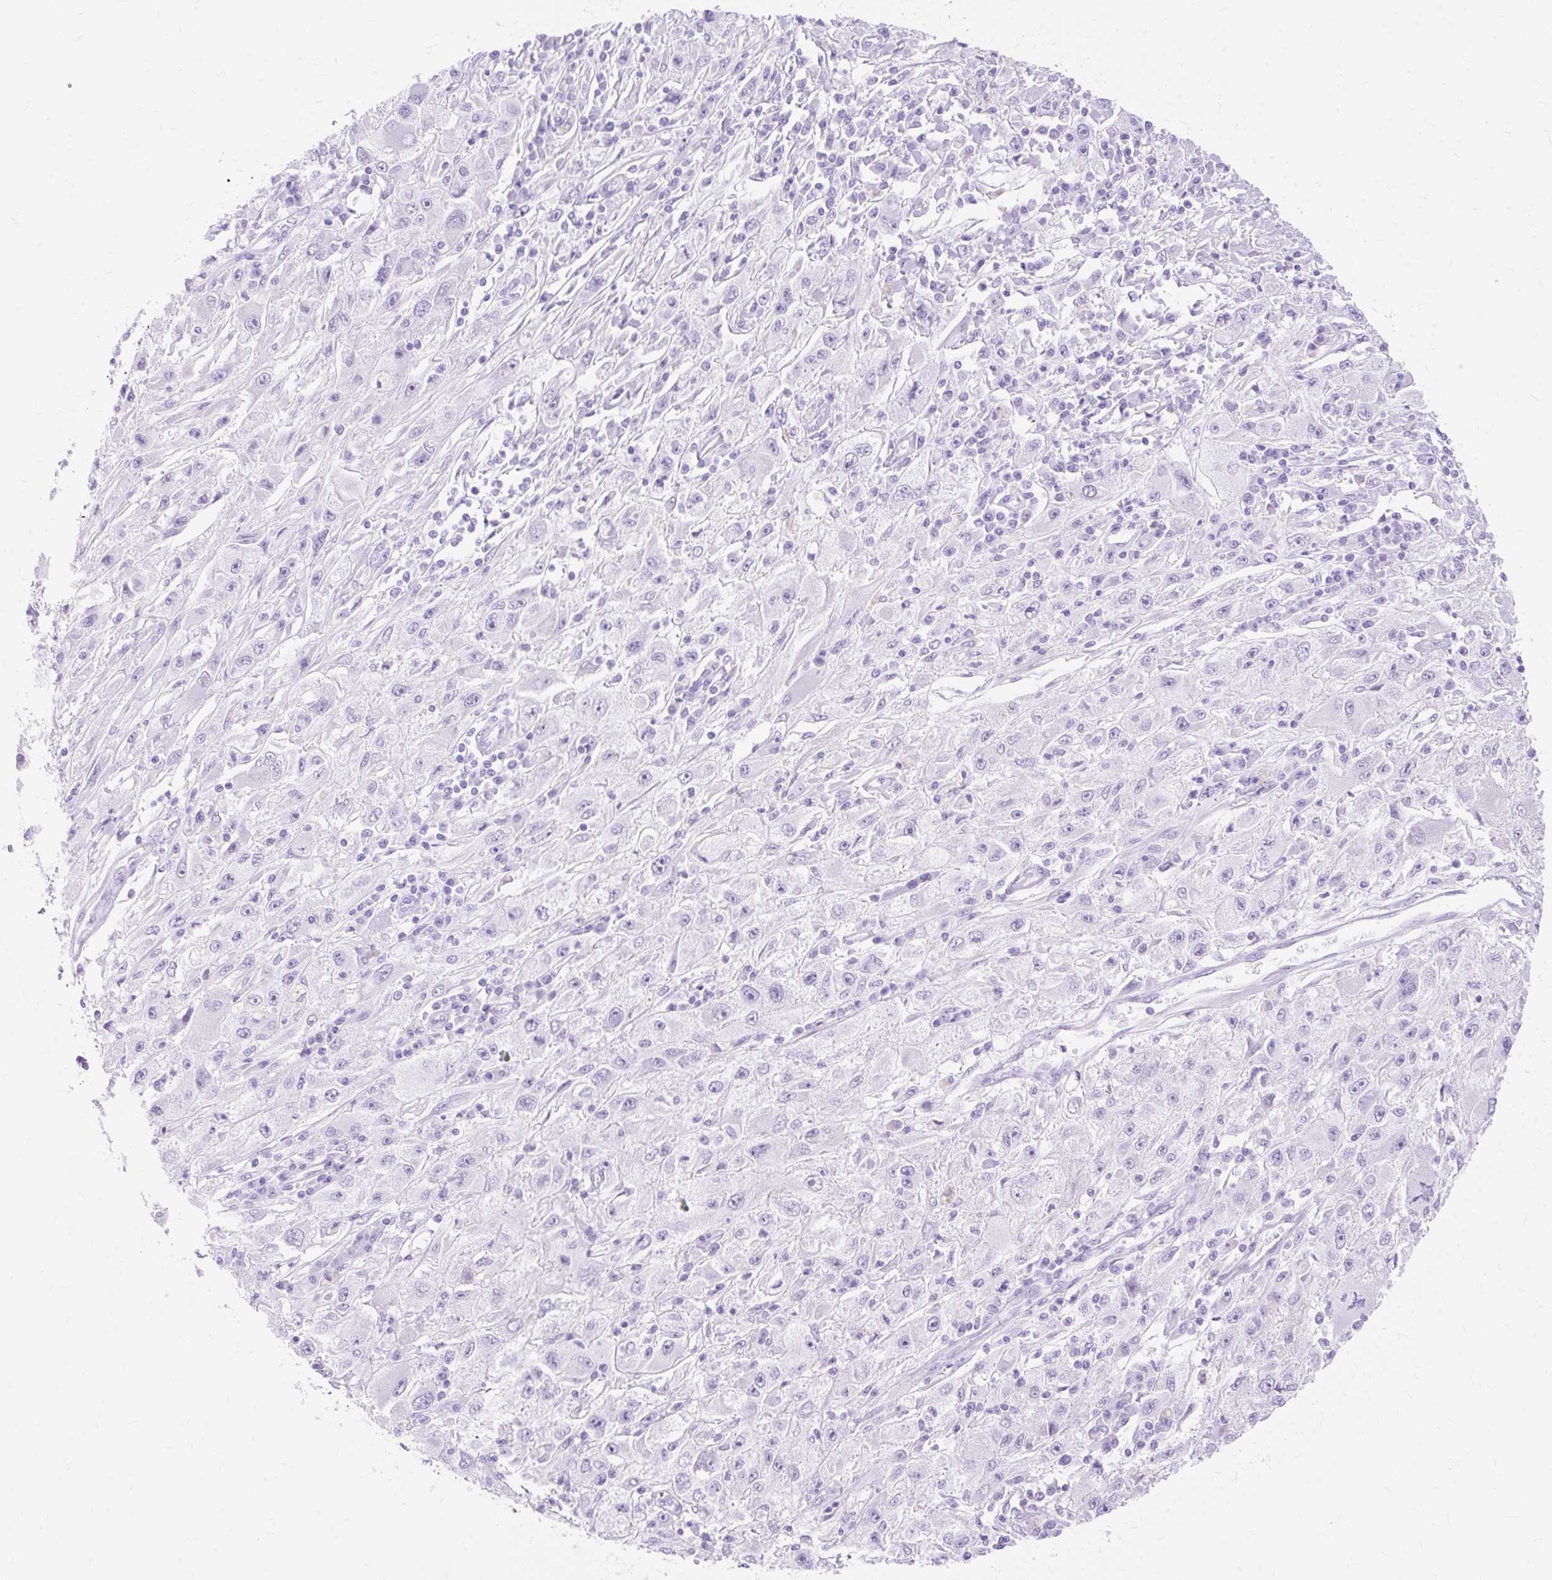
{"staining": {"intensity": "negative", "quantity": "none", "location": "none"}, "tissue": "melanoma", "cell_type": "Tumor cells", "image_type": "cancer", "snomed": [{"axis": "morphology", "description": "Malignant melanoma, Metastatic site"}, {"axis": "topography", "description": "Skin"}], "caption": "There is no significant positivity in tumor cells of melanoma. The staining was performed using DAB (3,3'-diaminobenzidine) to visualize the protein expression in brown, while the nuclei were stained in blue with hematoxylin (Magnification: 20x).", "gene": "MBP", "patient": {"sex": "male", "age": 53}}